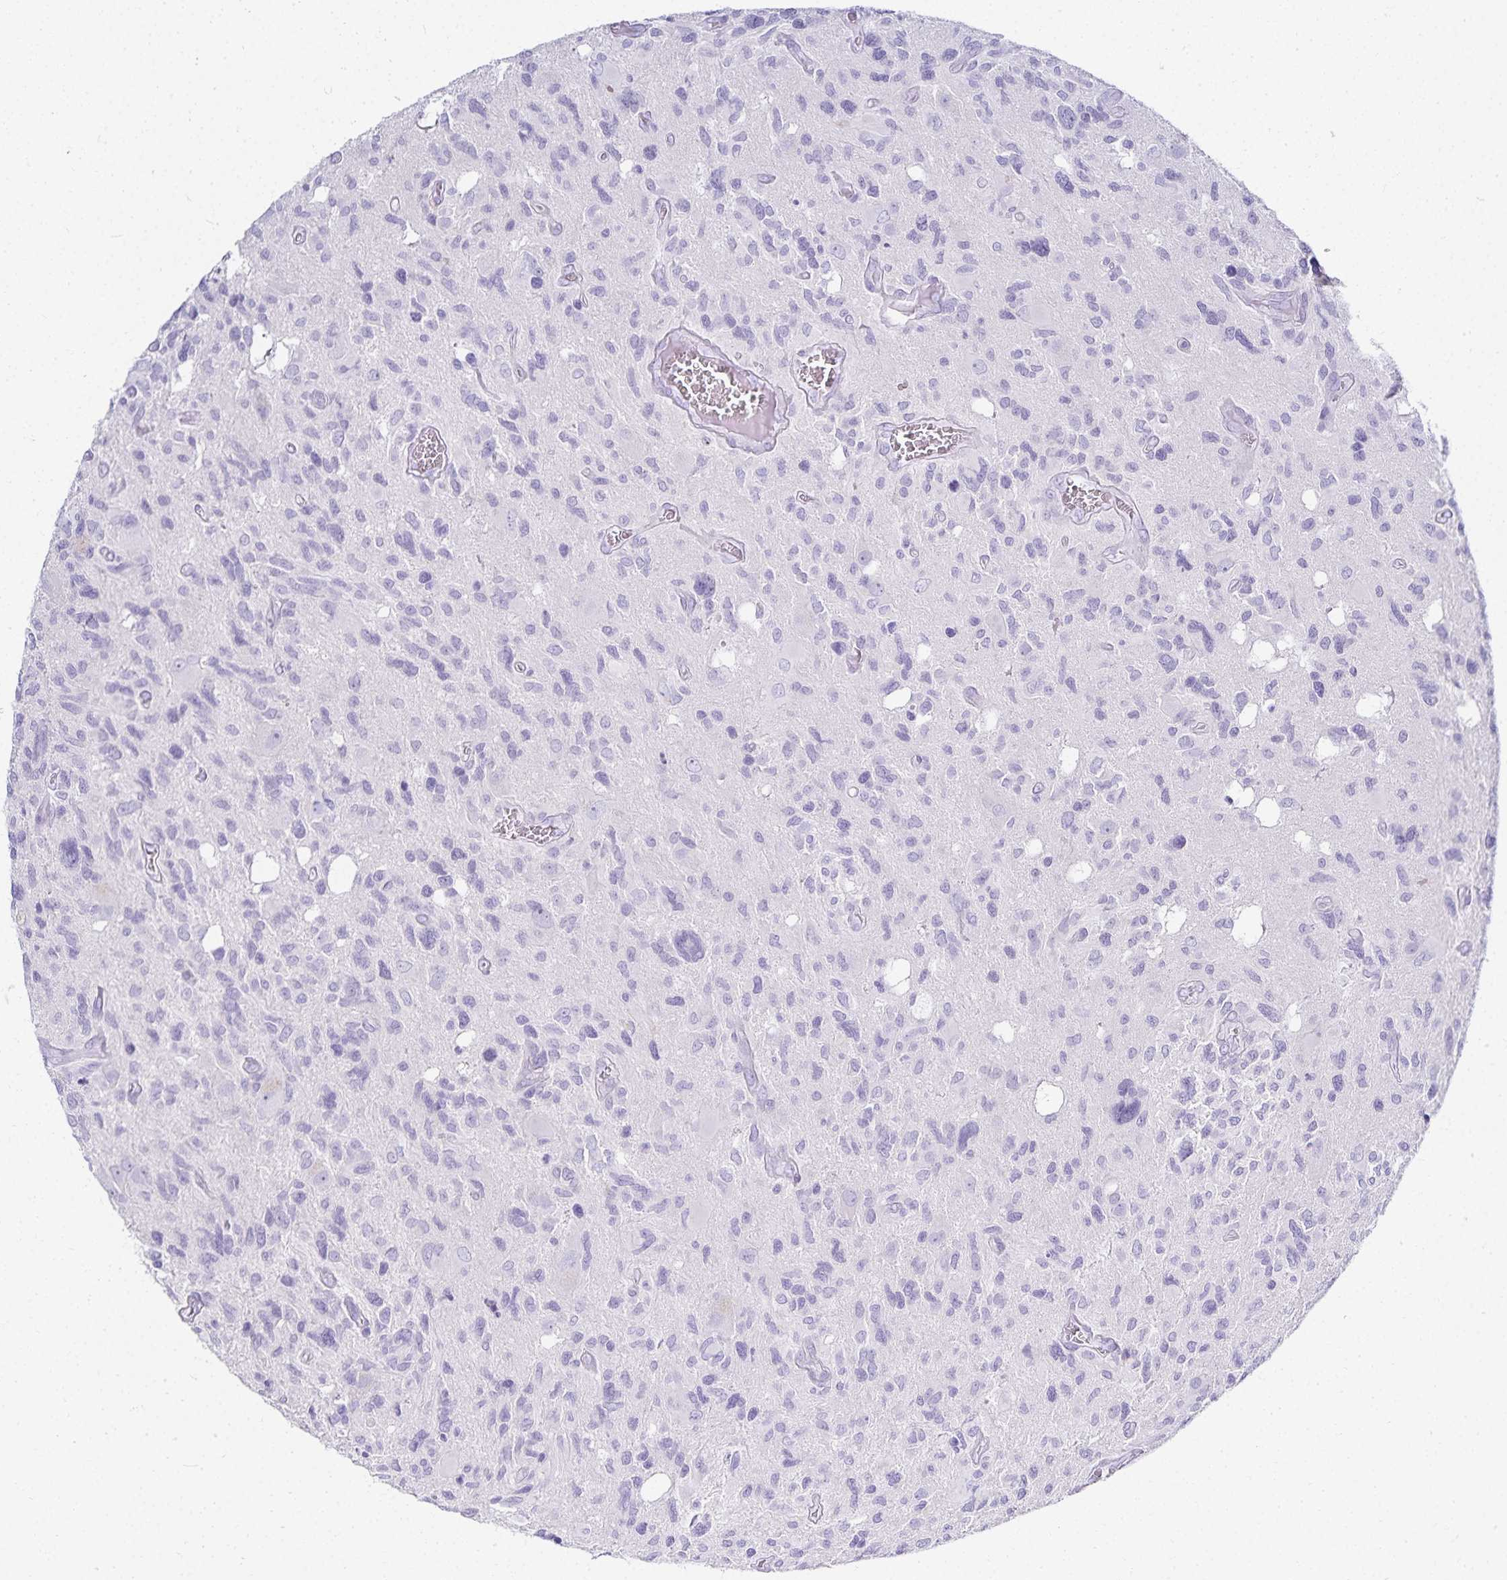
{"staining": {"intensity": "negative", "quantity": "none", "location": "none"}, "tissue": "glioma", "cell_type": "Tumor cells", "image_type": "cancer", "snomed": [{"axis": "morphology", "description": "Glioma, malignant, High grade"}, {"axis": "topography", "description": "Brain"}], "caption": "DAB immunohistochemical staining of human glioma reveals no significant positivity in tumor cells.", "gene": "GP2", "patient": {"sex": "male", "age": 49}}